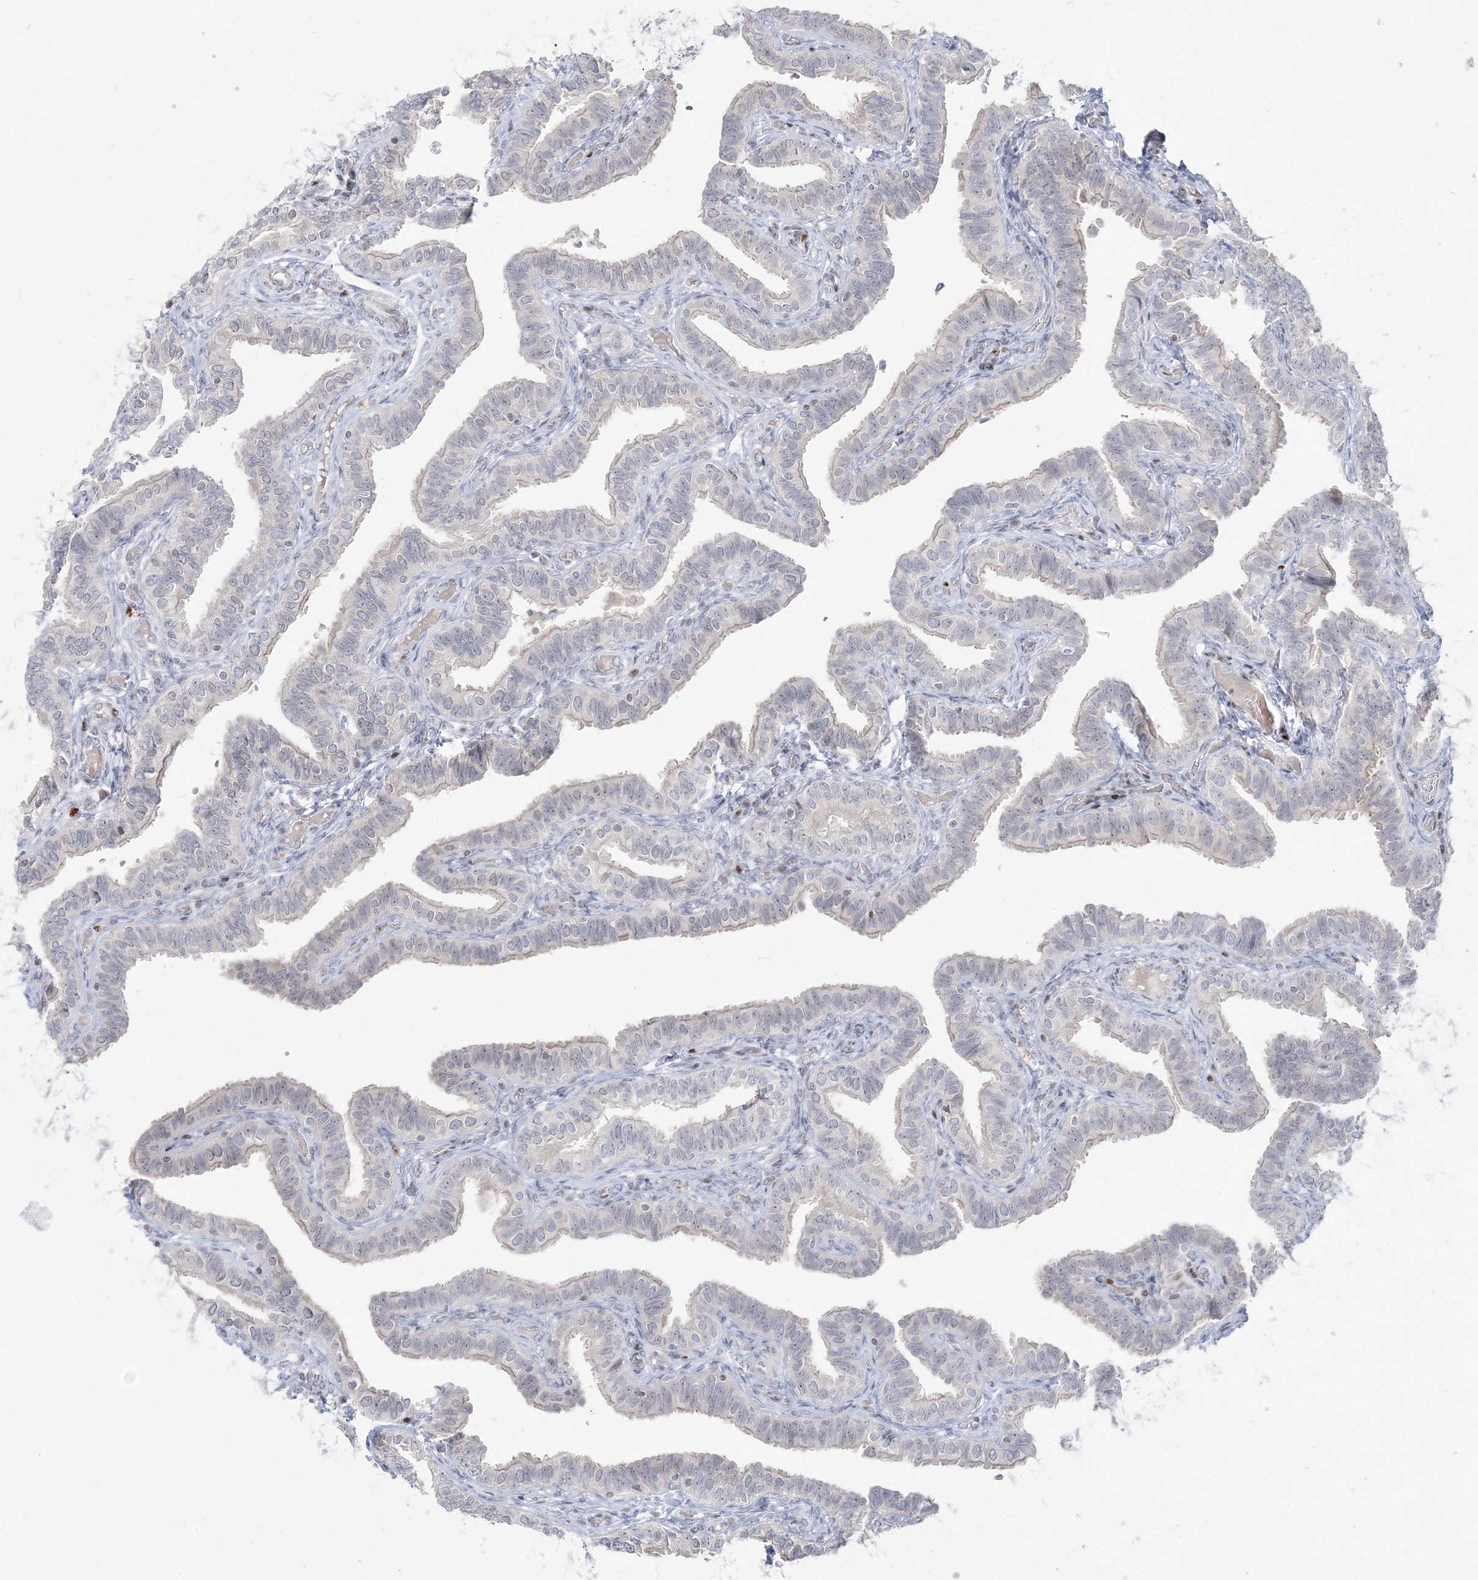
{"staining": {"intensity": "weak", "quantity": "<25%", "location": "cytoplasmic/membranous"}, "tissue": "fallopian tube", "cell_type": "Glandular cells", "image_type": "normal", "snomed": [{"axis": "morphology", "description": "Normal tissue, NOS"}, {"axis": "topography", "description": "Fallopian tube"}], "caption": "The micrograph reveals no staining of glandular cells in unremarkable fallopian tube. Nuclei are stained in blue.", "gene": "SH3BP4", "patient": {"sex": "female", "age": 39}}